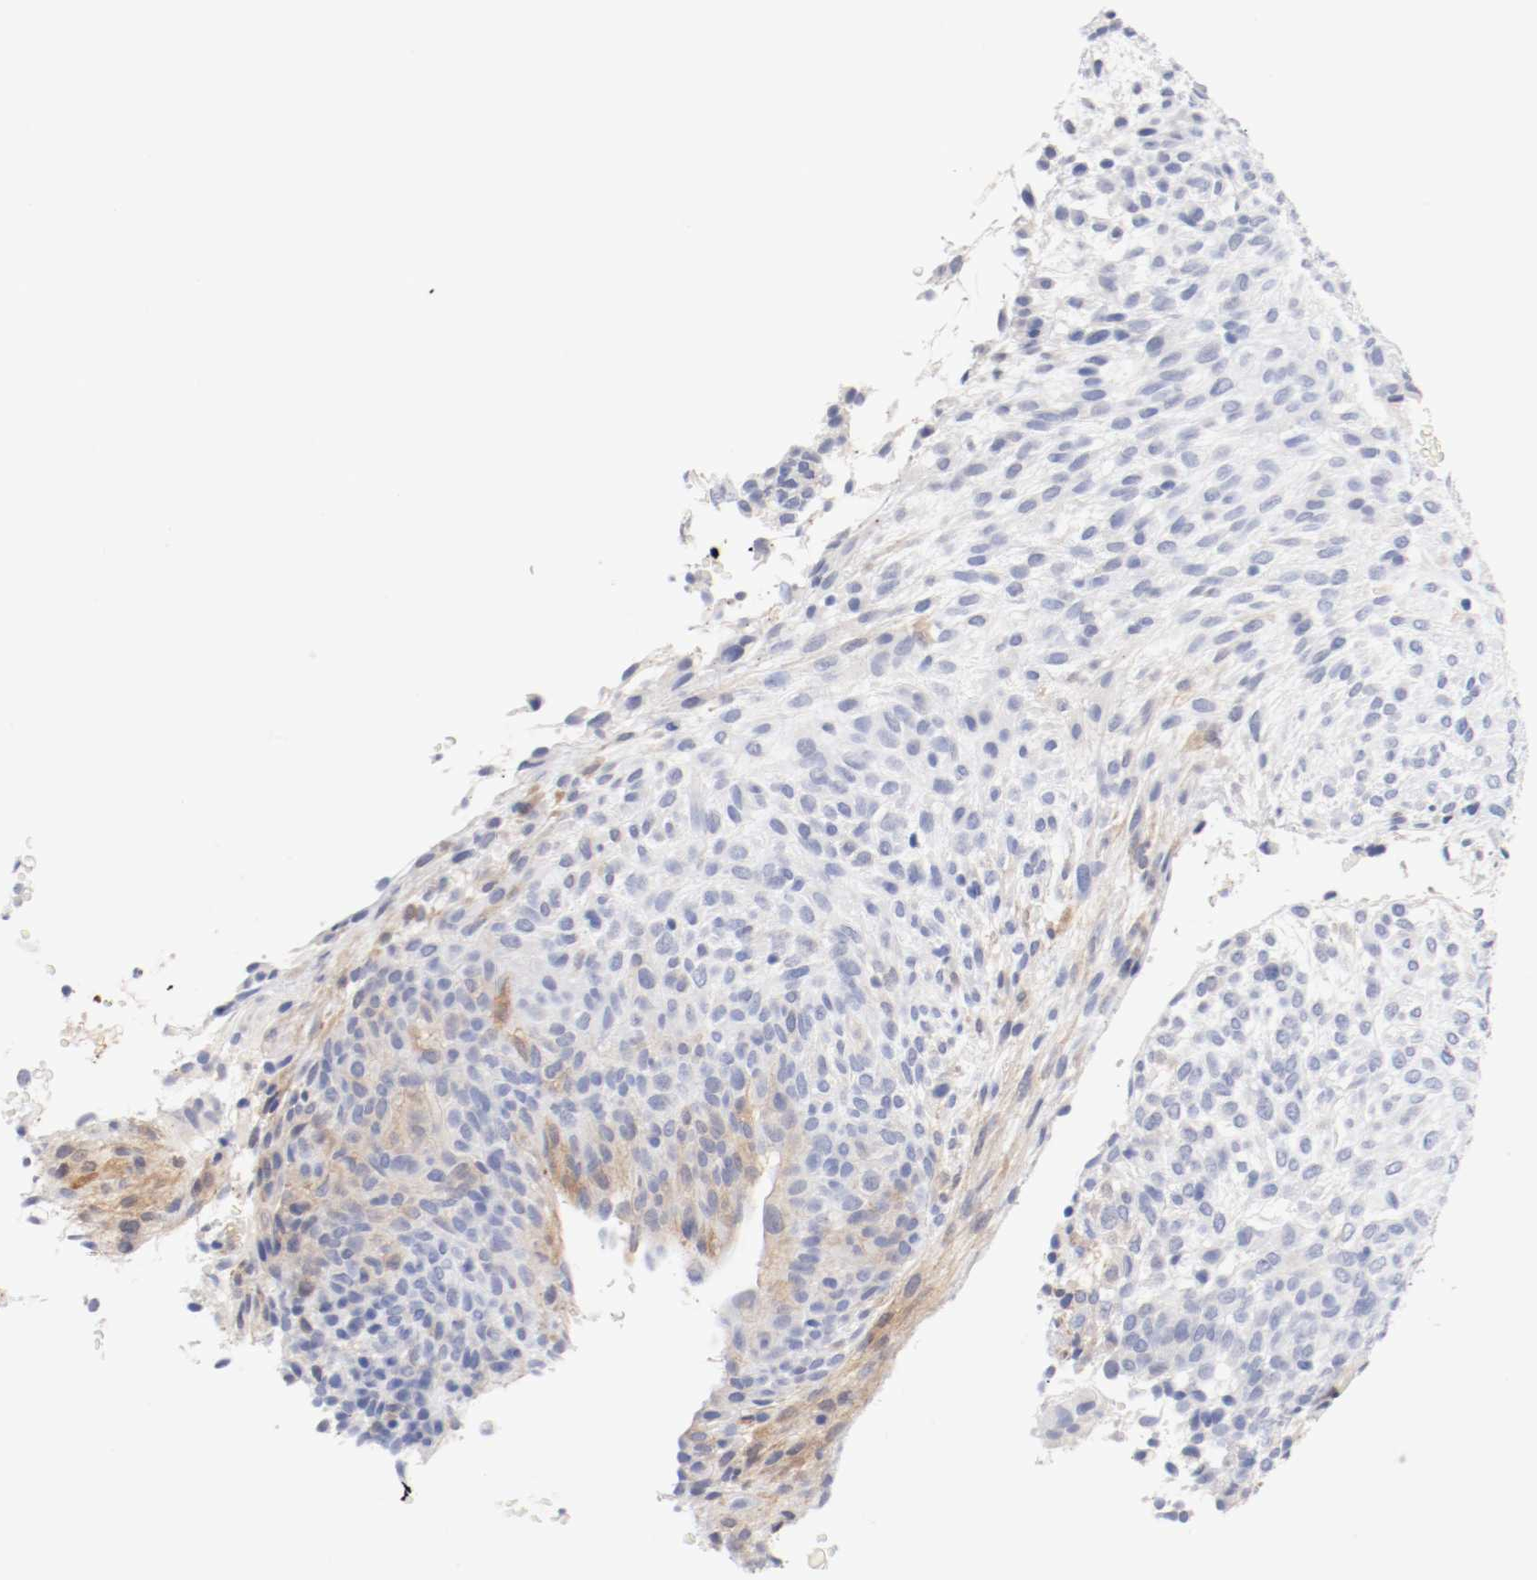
{"staining": {"intensity": "negative", "quantity": "none", "location": "none"}, "tissue": "glioma", "cell_type": "Tumor cells", "image_type": "cancer", "snomed": [{"axis": "morphology", "description": "Glioma, malignant, High grade"}, {"axis": "topography", "description": "Cerebral cortex"}], "caption": "Tumor cells are negative for protein expression in human malignant glioma (high-grade).", "gene": "HOMER1", "patient": {"sex": "female", "age": 55}}